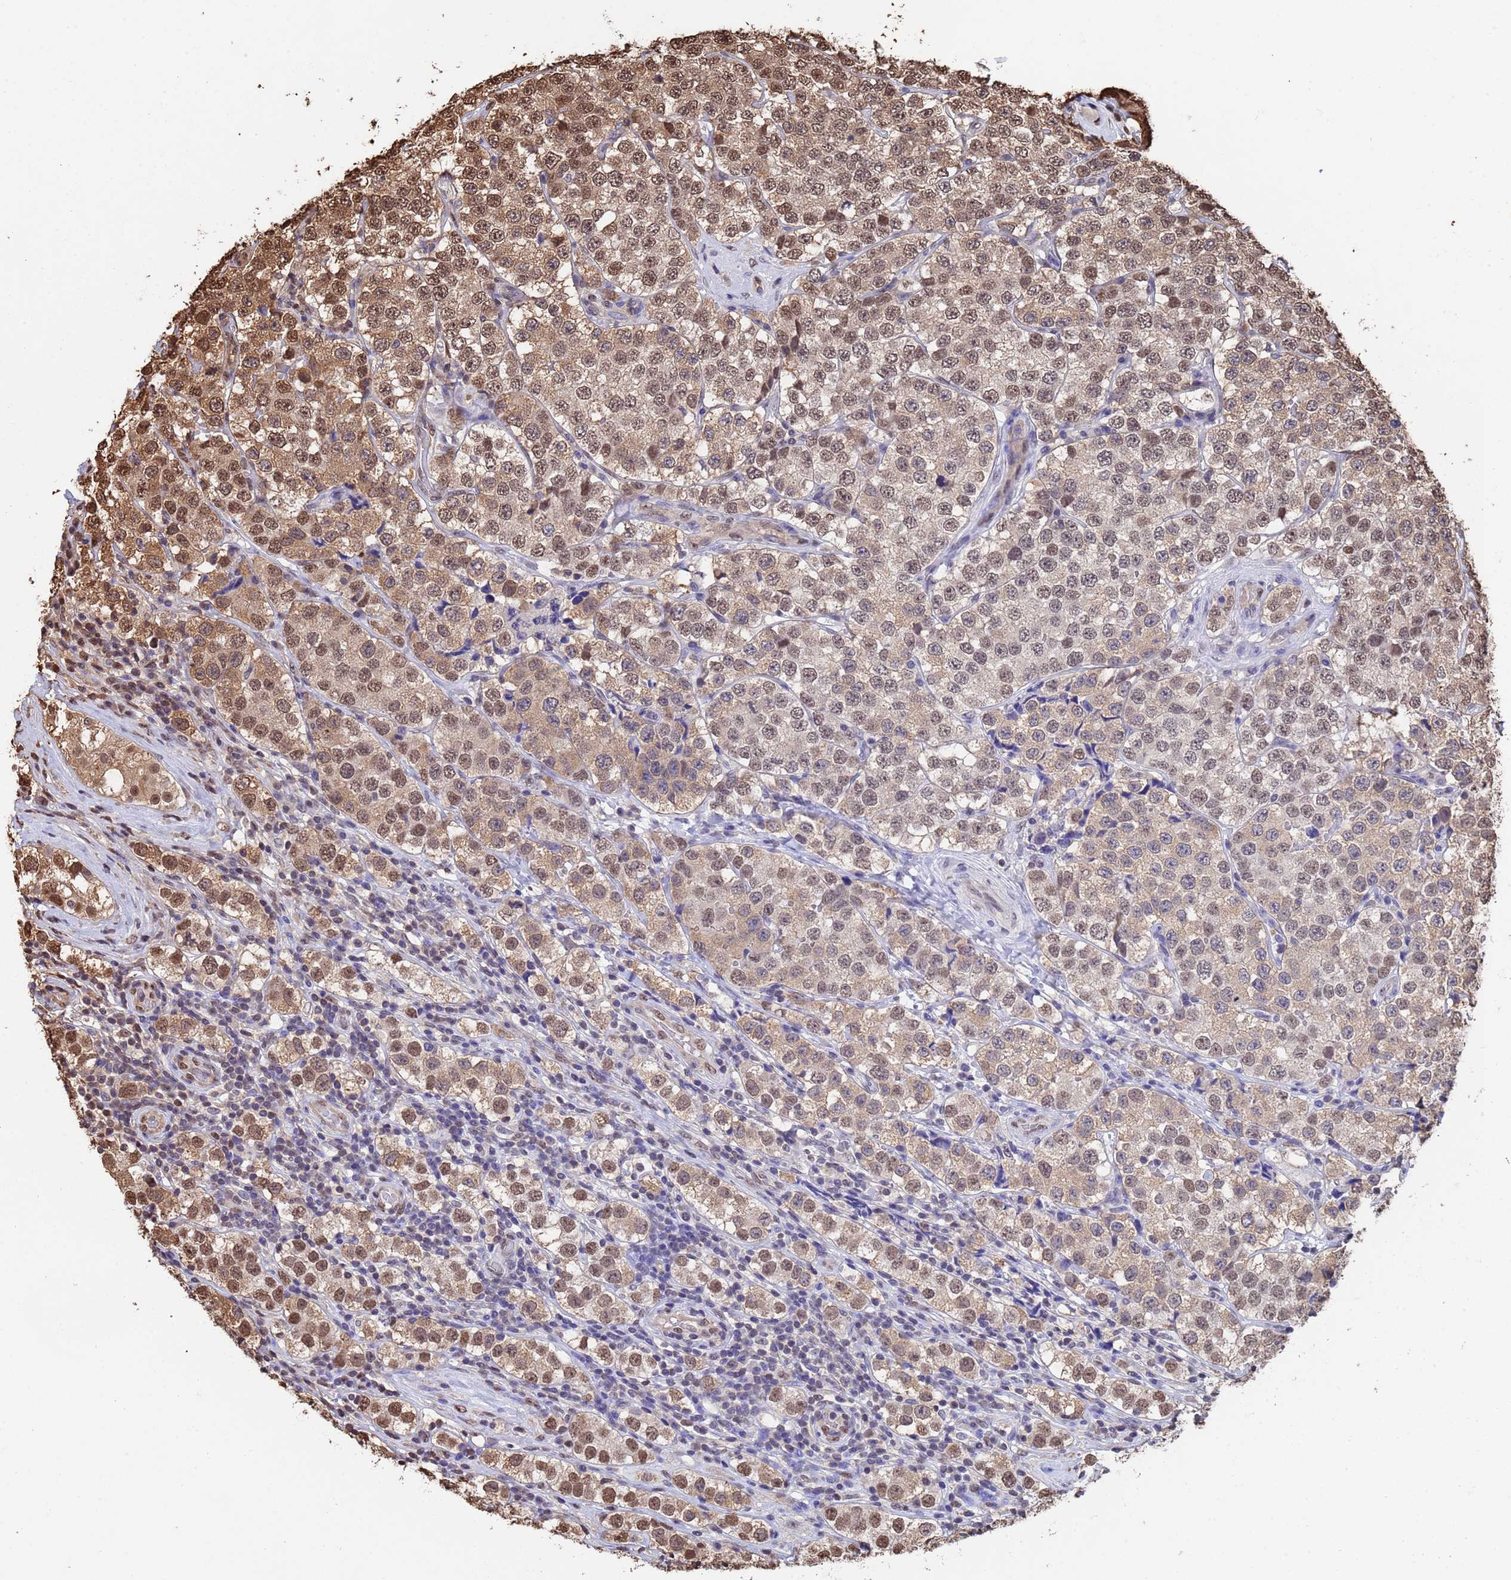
{"staining": {"intensity": "moderate", "quantity": "<25%", "location": "cytoplasmic/membranous,nuclear"}, "tissue": "testis cancer", "cell_type": "Tumor cells", "image_type": "cancer", "snomed": [{"axis": "morphology", "description": "Seminoma, NOS"}, {"axis": "topography", "description": "Testis"}], "caption": "A histopathology image of human seminoma (testis) stained for a protein displays moderate cytoplasmic/membranous and nuclear brown staining in tumor cells.", "gene": "SUMO4", "patient": {"sex": "male", "age": 34}}